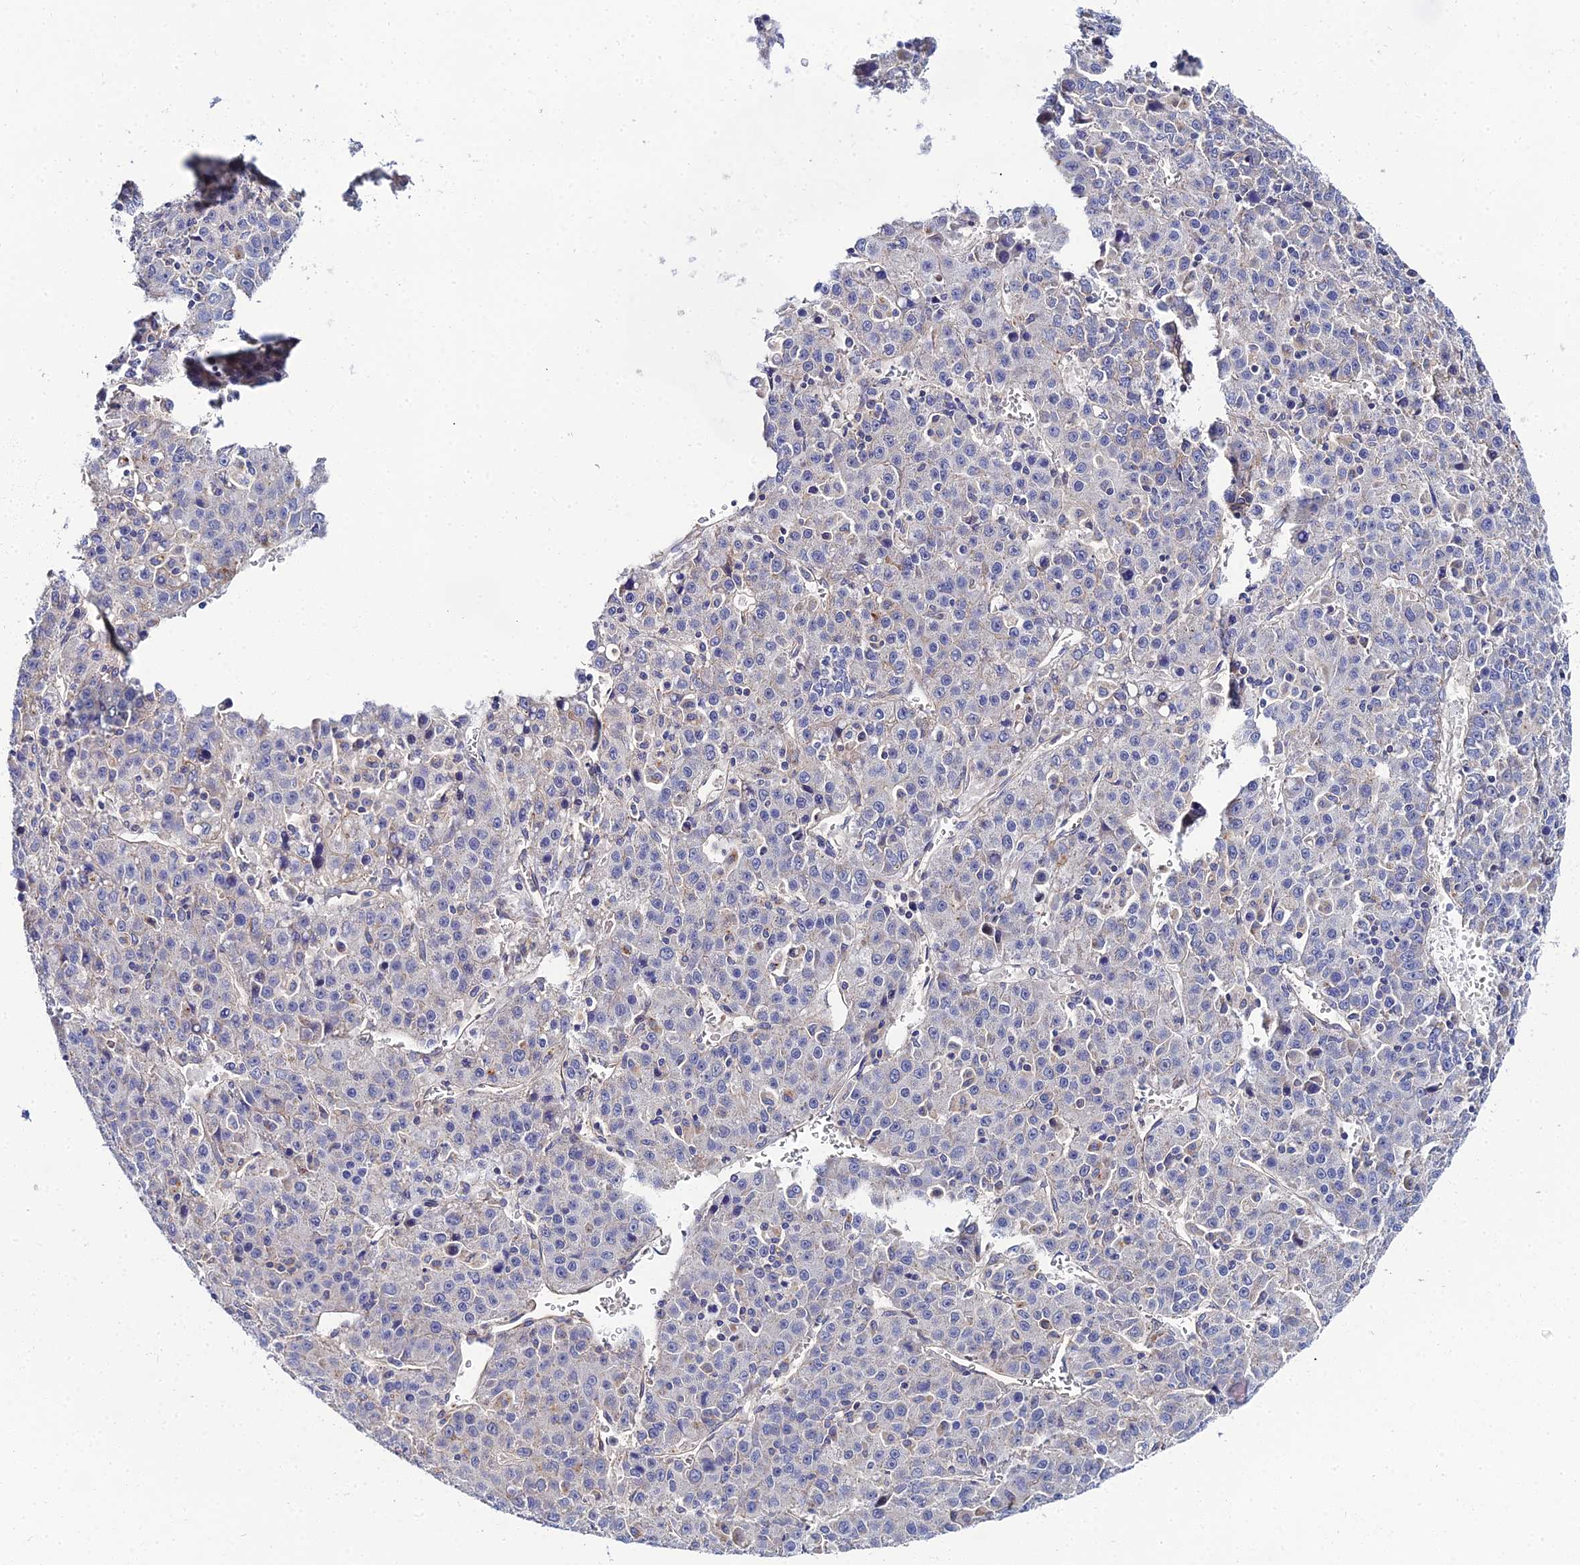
{"staining": {"intensity": "negative", "quantity": "none", "location": "none"}, "tissue": "liver cancer", "cell_type": "Tumor cells", "image_type": "cancer", "snomed": [{"axis": "morphology", "description": "Carcinoma, Hepatocellular, NOS"}, {"axis": "topography", "description": "Liver"}], "caption": "An immunohistochemistry image of liver cancer is shown. There is no staining in tumor cells of liver cancer.", "gene": "APOBEC3H", "patient": {"sex": "female", "age": 53}}